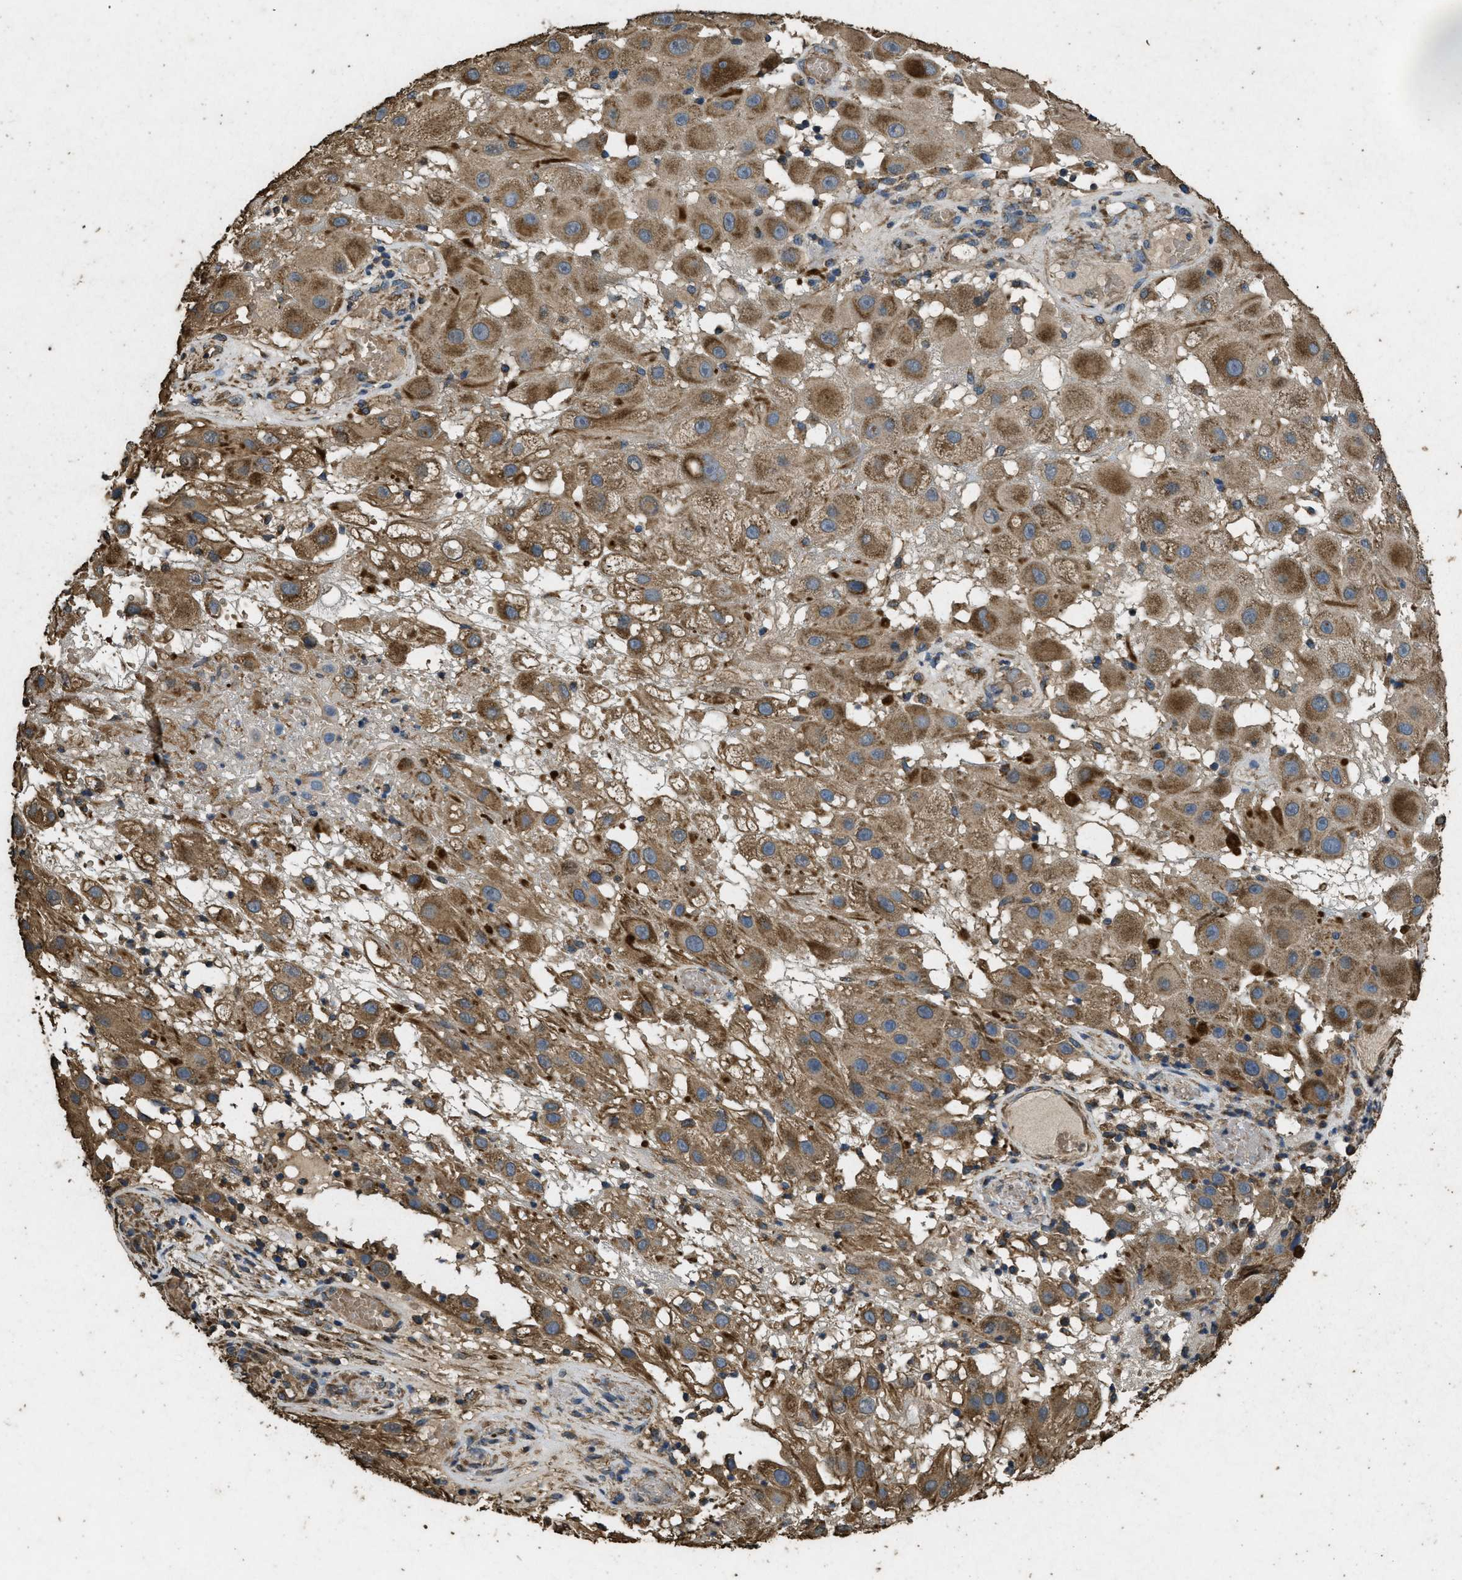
{"staining": {"intensity": "moderate", "quantity": ">75%", "location": "cytoplasmic/membranous"}, "tissue": "melanoma", "cell_type": "Tumor cells", "image_type": "cancer", "snomed": [{"axis": "morphology", "description": "Malignant melanoma, NOS"}, {"axis": "topography", "description": "Skin"}], "caption": "Immunohistochemical staining of human melanoma displays moderate cytoplasmic/membranous protein staining in approximately >75% of tumor cells. The staining was performed using DAB (3,3'-diaminobenzidine) to visualize the protein expression in brown, while the nuclei were stained in blue with hematoxylin (Magnification: 20x).", "gene": "CYRIA", "patient": {"sex": "female", "age": 81}}